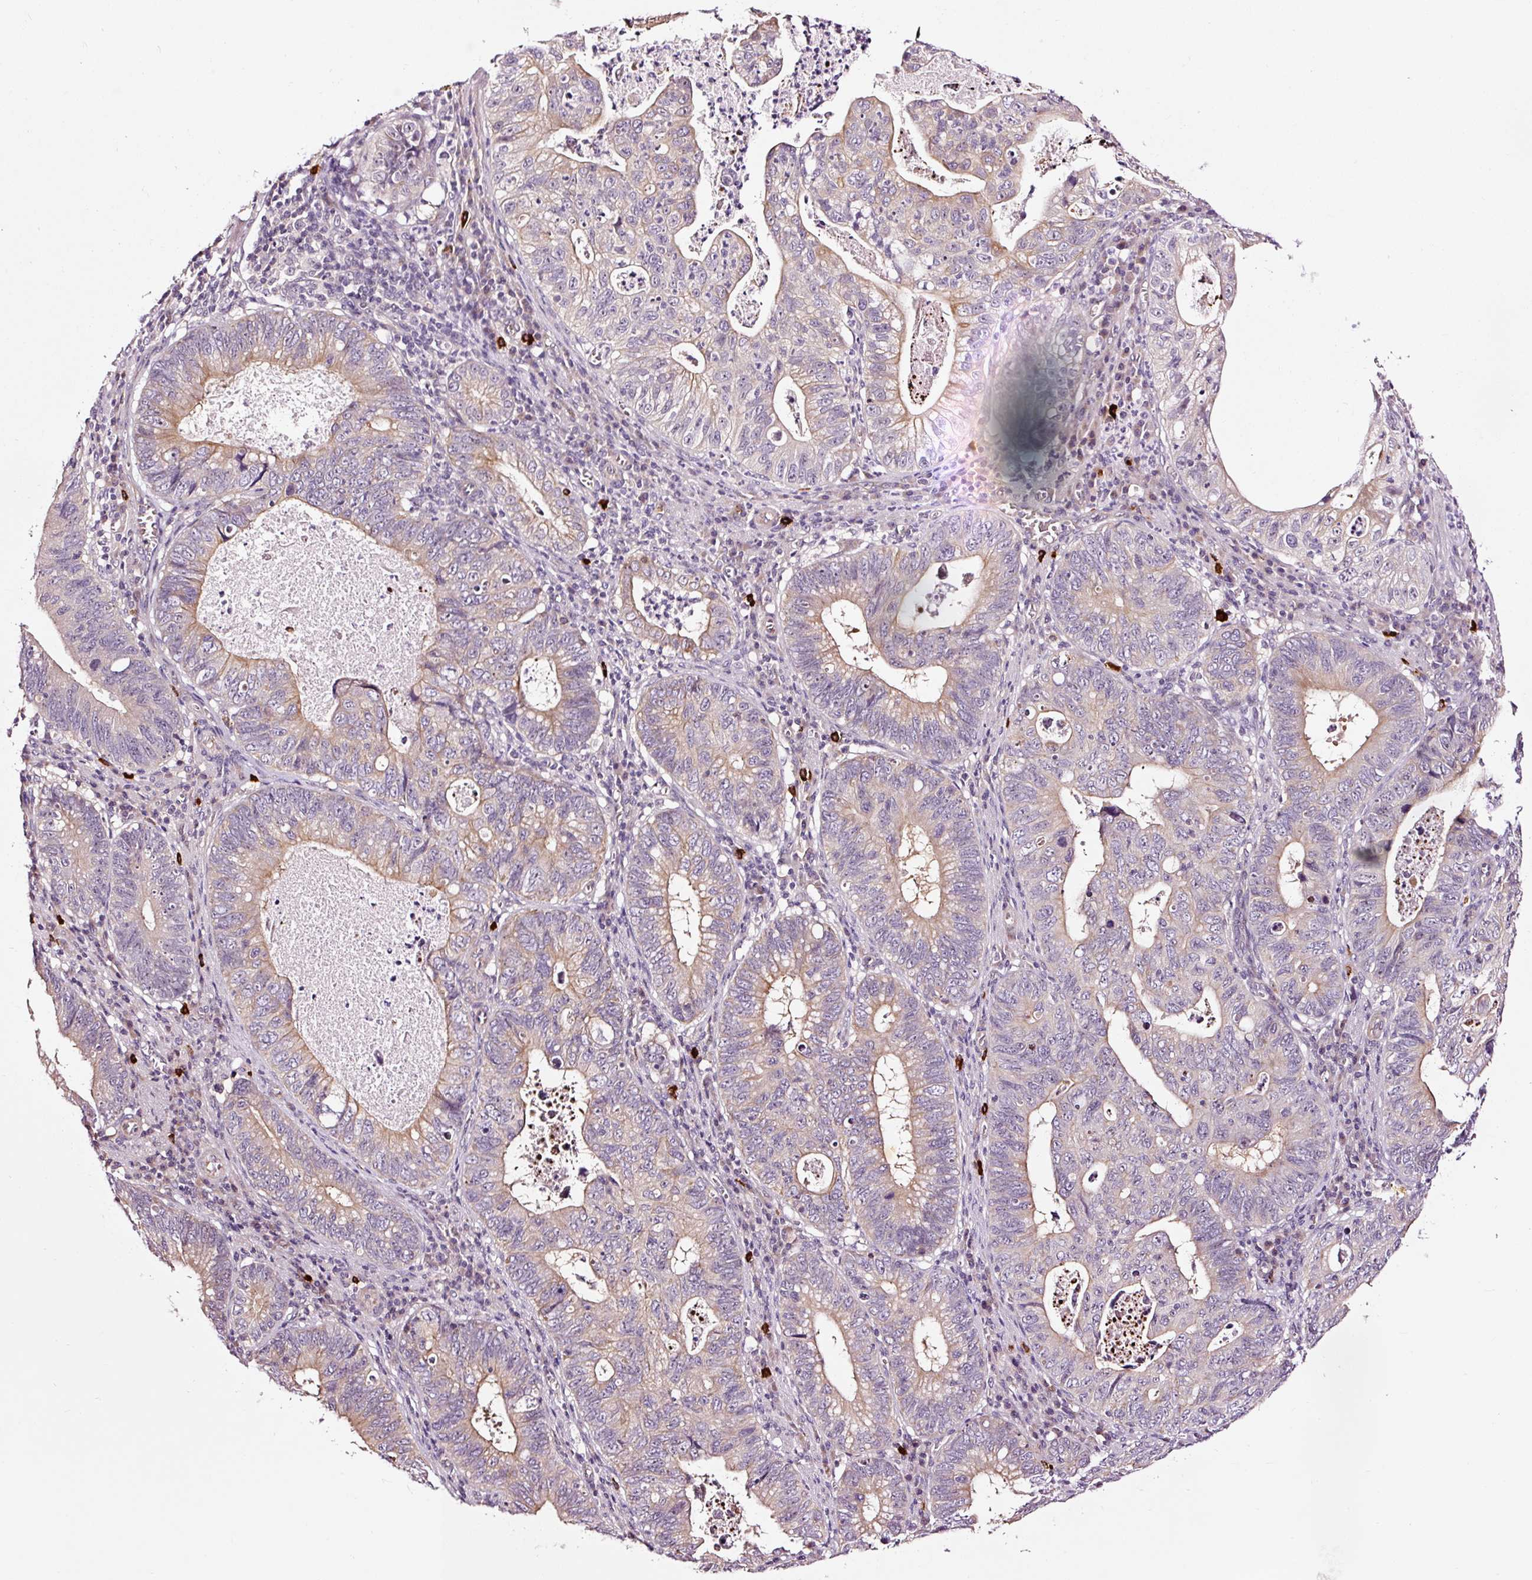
{"staining": {"intensity": "moderate", "quantity": "25%-75%", "location": "cytoplasmic/membranous"}, "tissue": "stomach cancer", "cell_type": "Tumor cells", "image_type": "cancer", "snomed": [{"axis": "morphology", "description": "Adenocarcinoma, NOS"}, {"axis": "topography", "description": "Stomach"}], "caption": "Moderate cytoplasmic/membranous staining for a protein is identified in about 25%-75% of tumor cells of adenocarcinoma (stomach) using immunohistochemistry.", "gene": "UTP14A", "patient": {"sex": "male", "age": 59}}